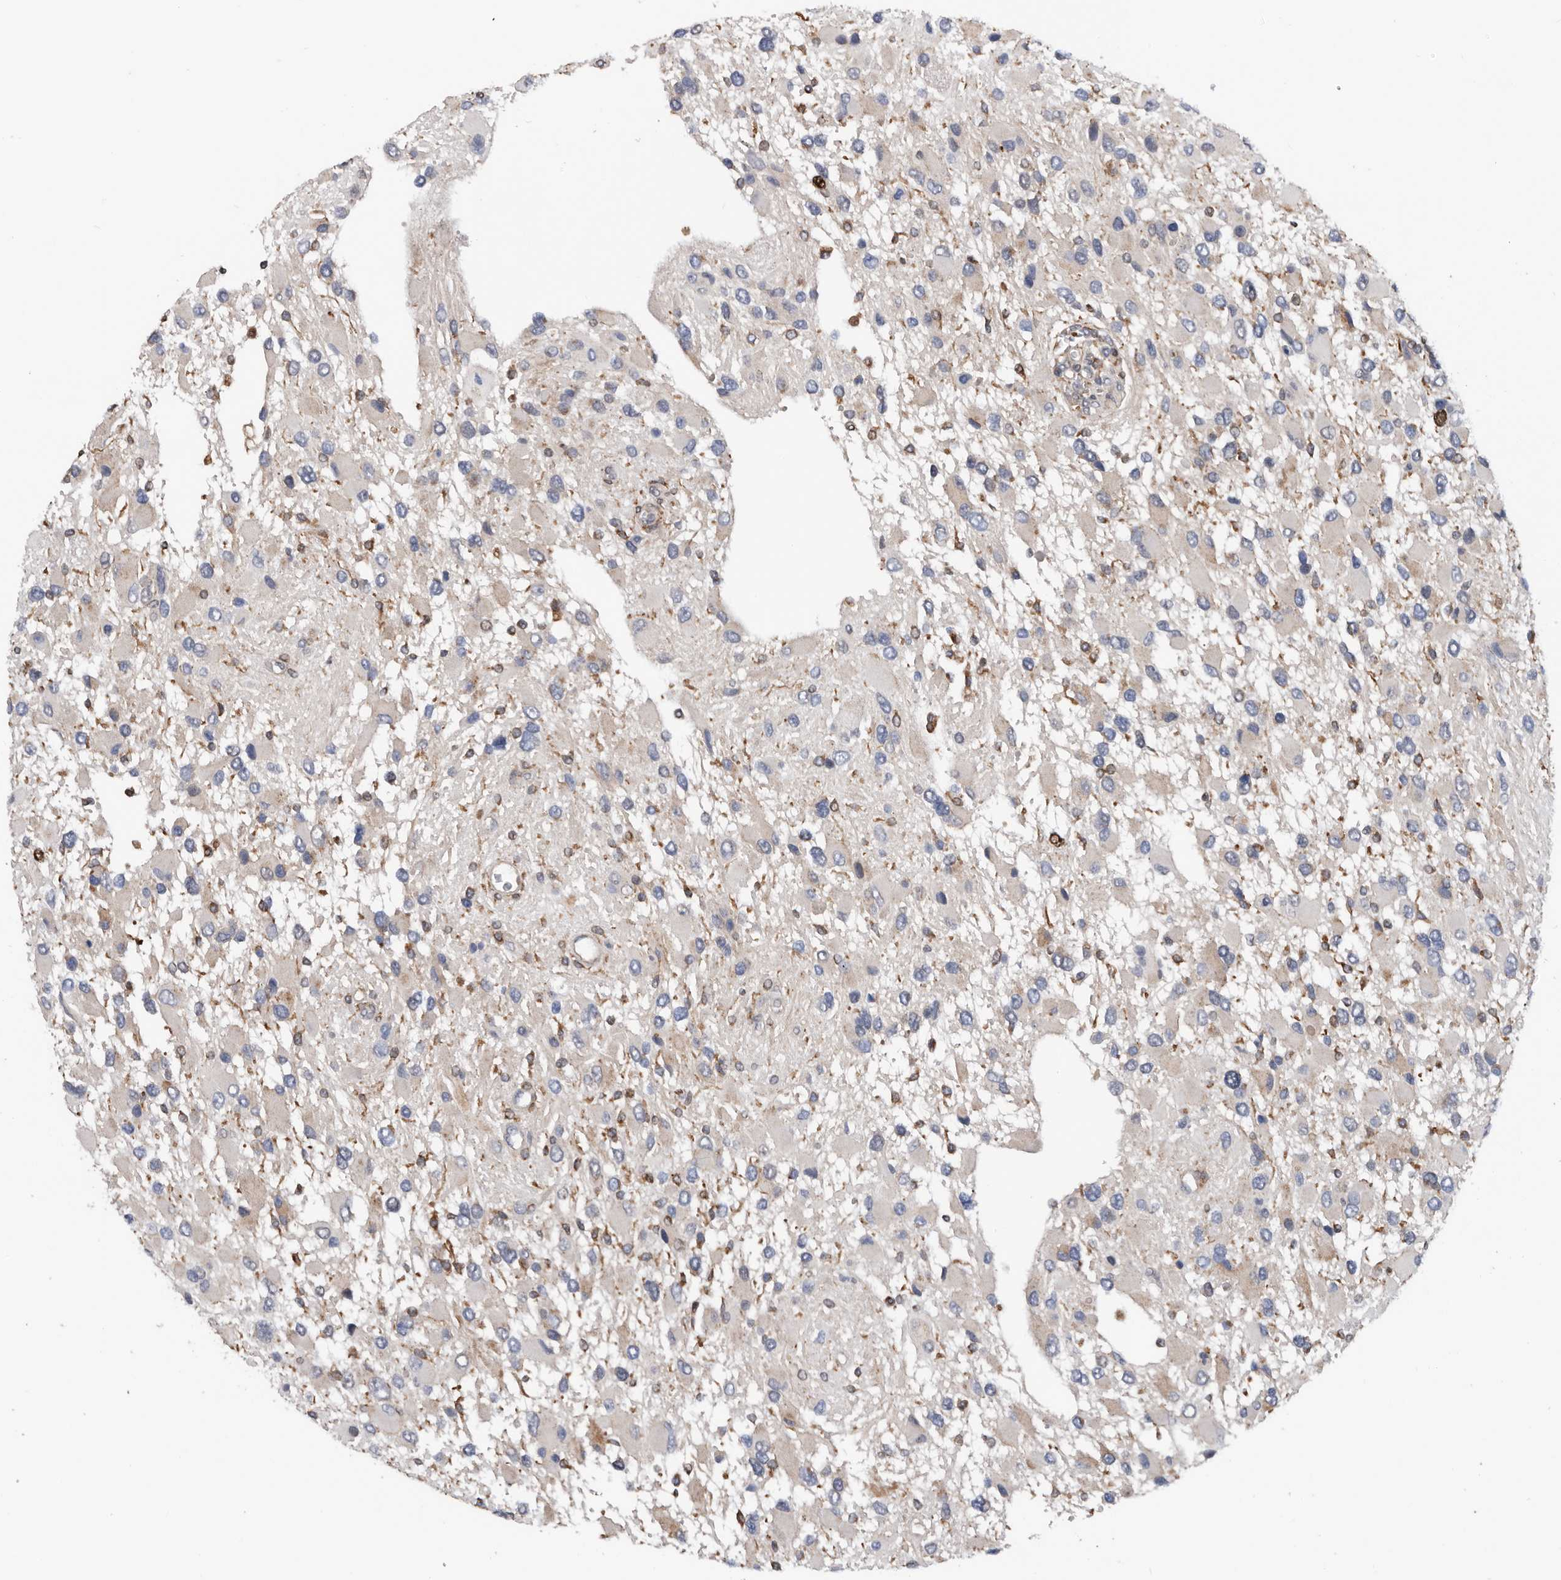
{"staining": {"intensity": "weak", "quantity": "<25%", "location": "cytoplasmic/membranous"}, "tissue": "glioma", "cell_type": "Tumor cells", "image_type": "cancer", "snomed": [{"axis": "morphology", "description": "Glioma, malignant, High grade"}, {"axis": "topography", "description": "Brain"}], "caption": "There is no significant positivity in tumor cells of malignant glioma (high-grade).", "gene": "ATAD2", "patient": {"sex": "male", "age": 53}}